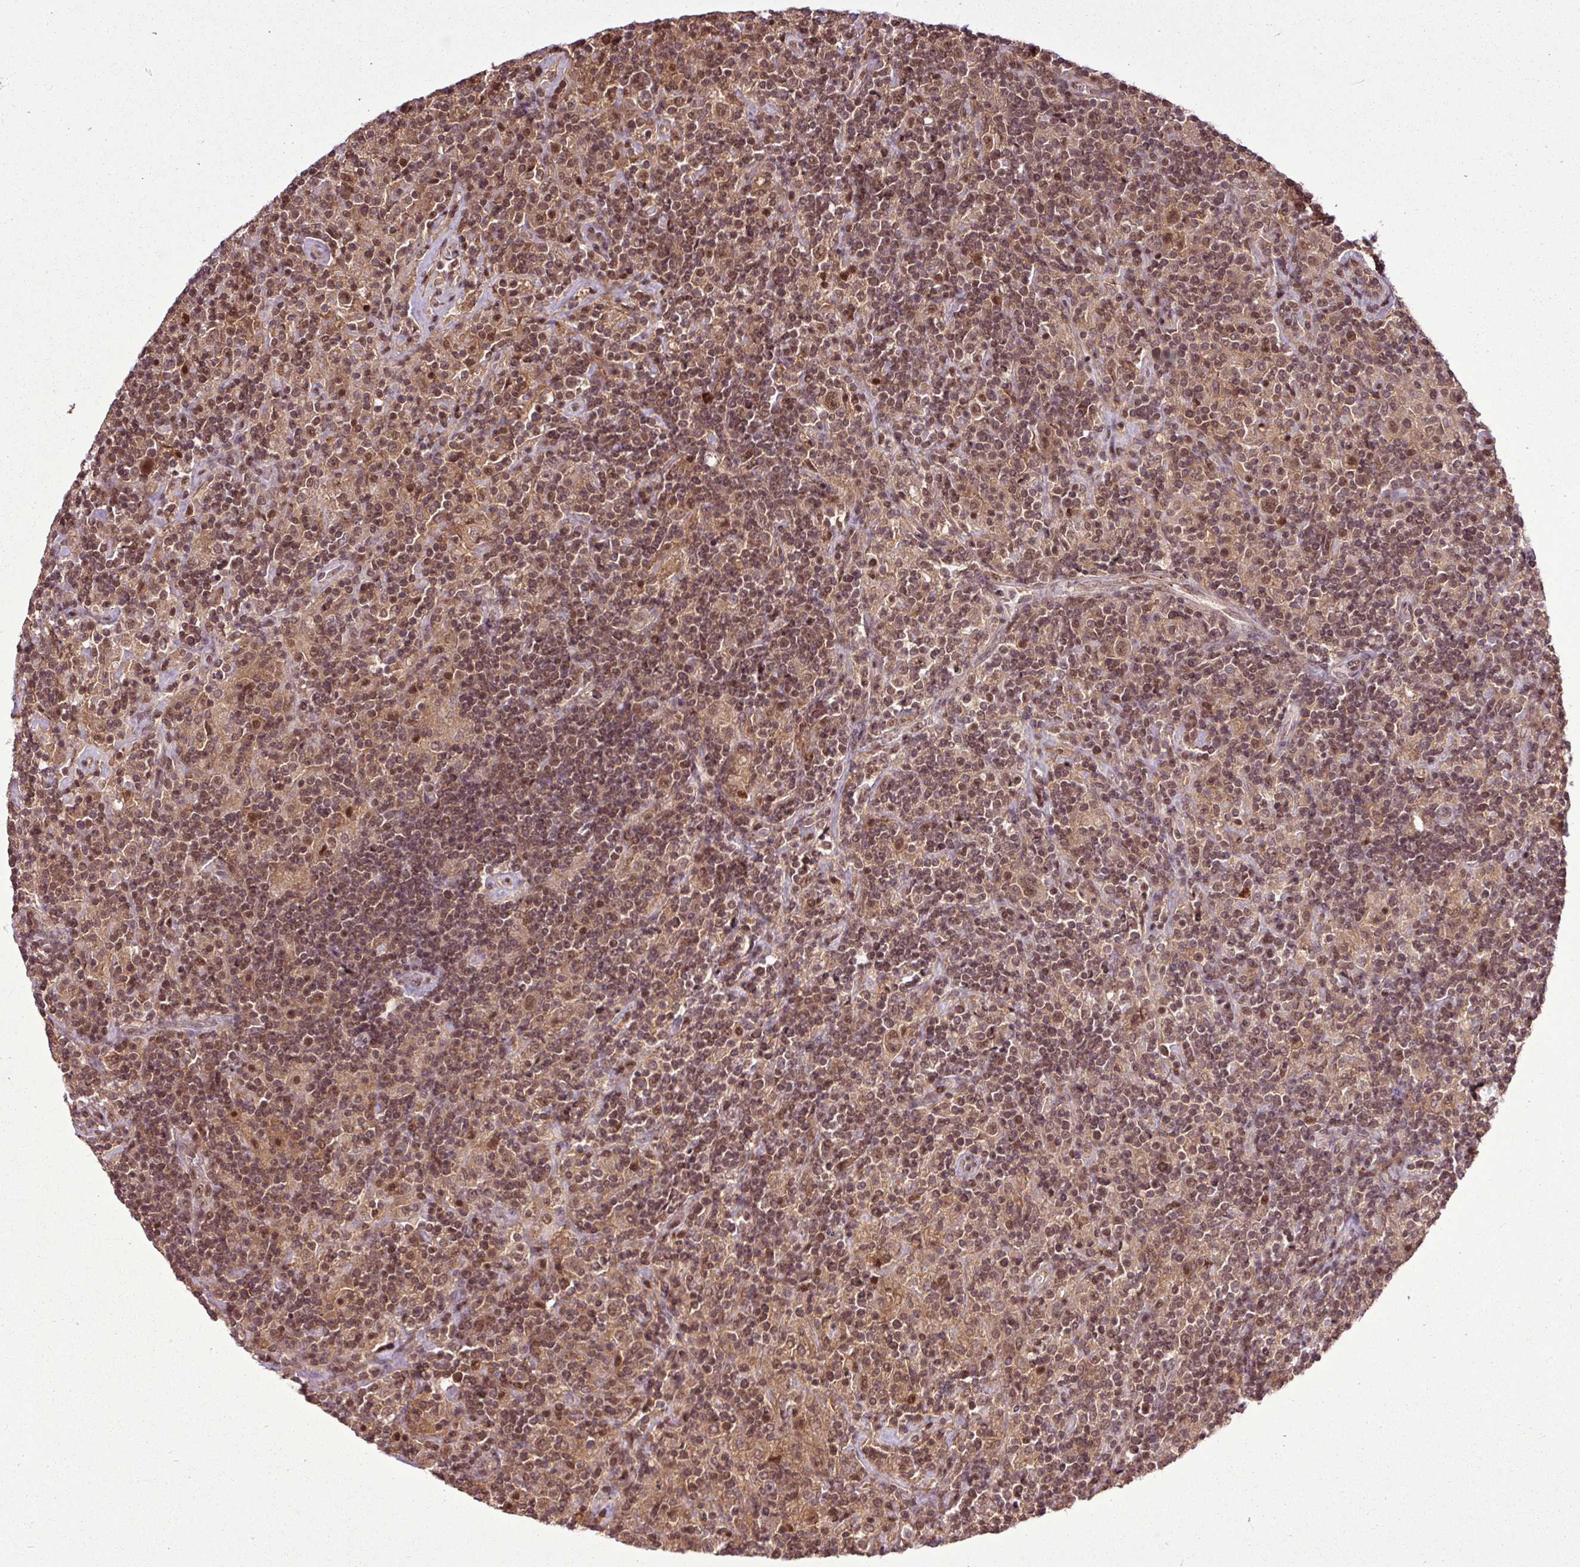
{"staining": {"intensity": "moderate", "quantity": ">75%", "location": "cytoplasmic/membranous,nuclear"}, "tissue": "lymphoma", "cell_type": "Tumor cells", "image_type": "cancer", "snomed": [{"axis": "morphology", "description": "Hodgkin's disease, NOS"}, {"axis": "topography", "description": "Lymph node"}], "caption": "A brown stain highlights moderate cytoplasmic/membranous and nuclear expression of a protein in human Hodgkin's disease tumor cells.", "gene": "ITPKC", "patient": {"sex": "male", "age": 70}}